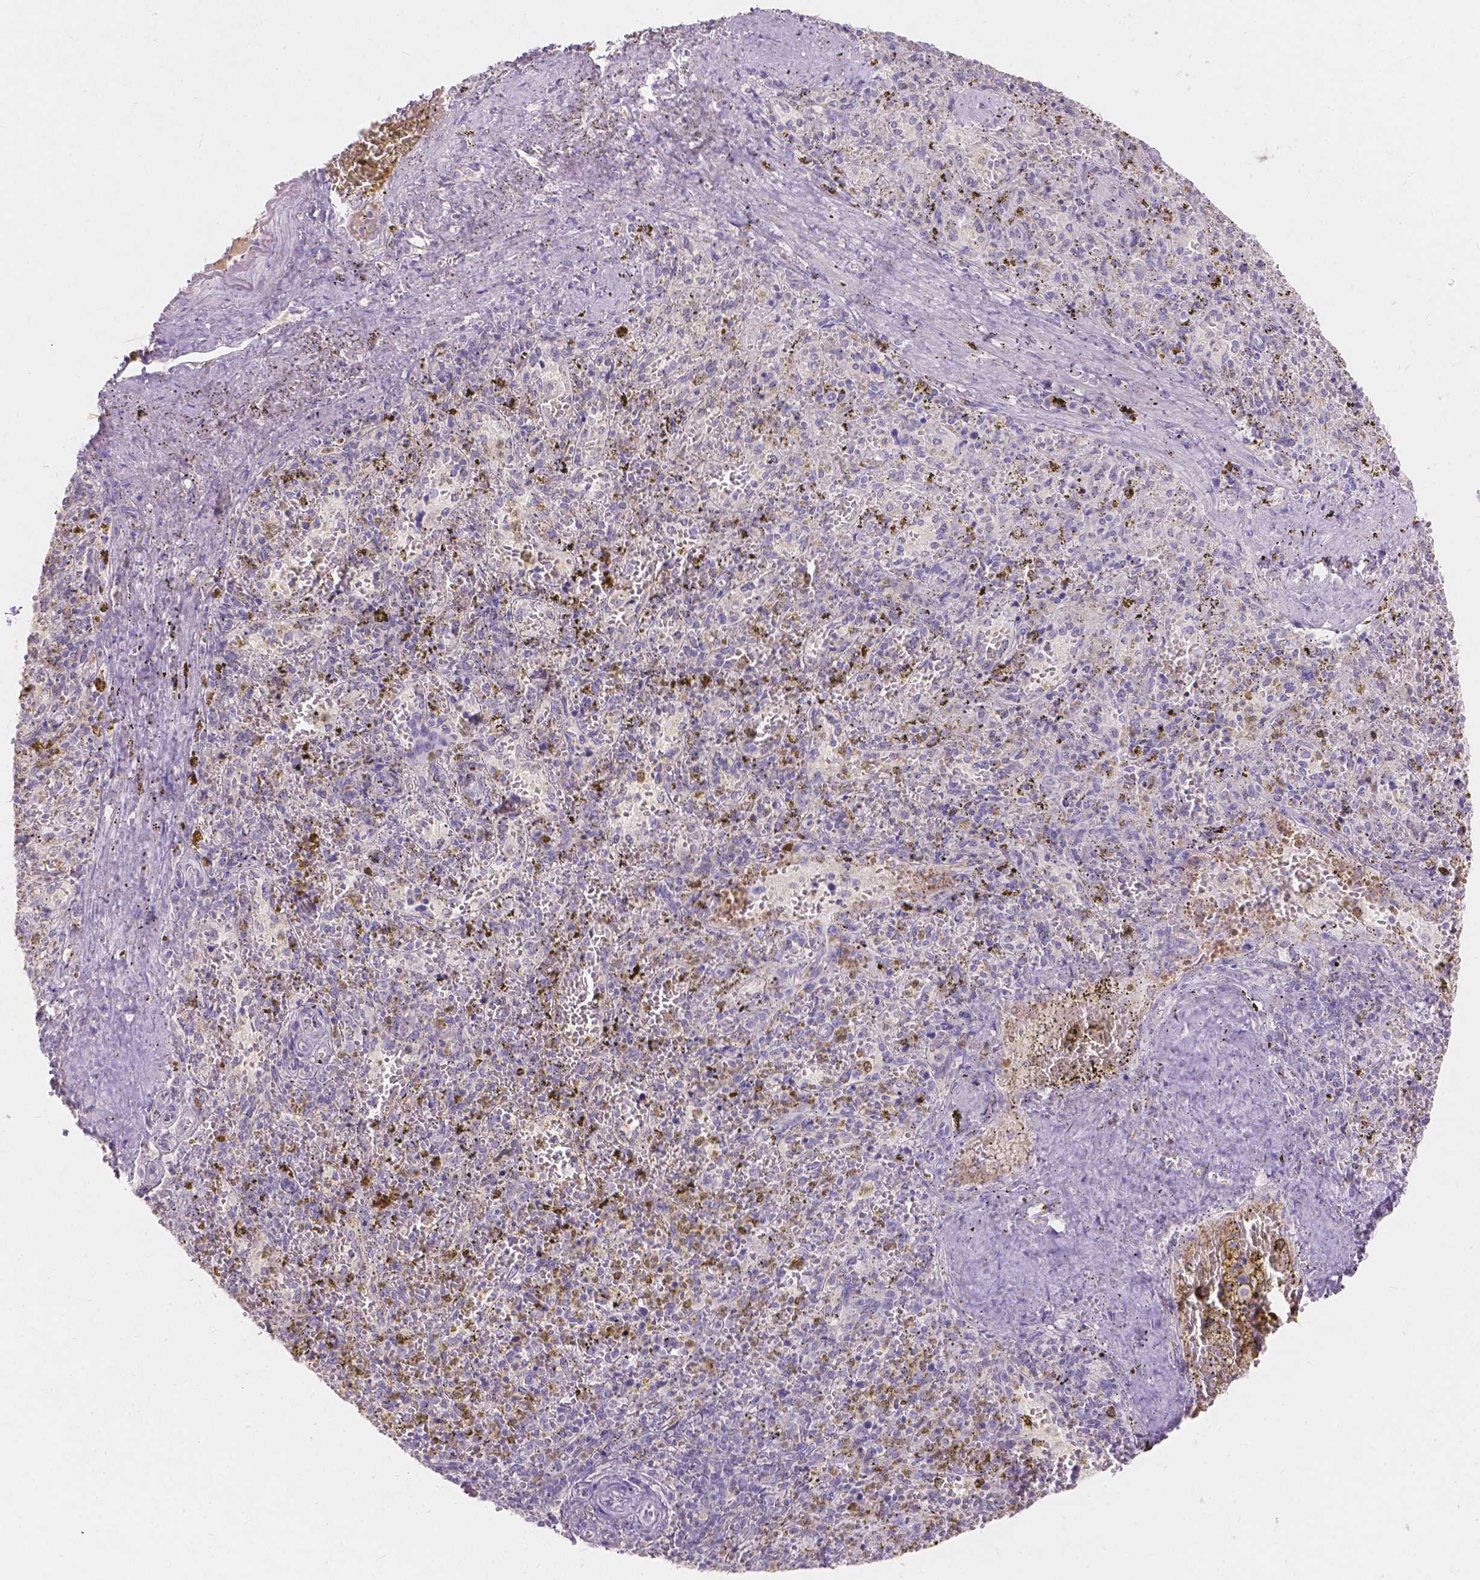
{"staining": {"intensity": "negative", "quantity": "none", "location": "none"}, "tissue": "spleen", "cell_type": "Cells in red pulp", "image_type": "normal", "snomed": [{"axis": "morphology", "description": "Normal tissue, NOS"}, {"axis": "topography", "description": "Spleen"}], "caption": "Immunohistochemical staining of normal spleen reveals no significant expression in cells in red pulp.", "gene": "DCAF4L1", "patient": {"sex": "female", "age": 50}}